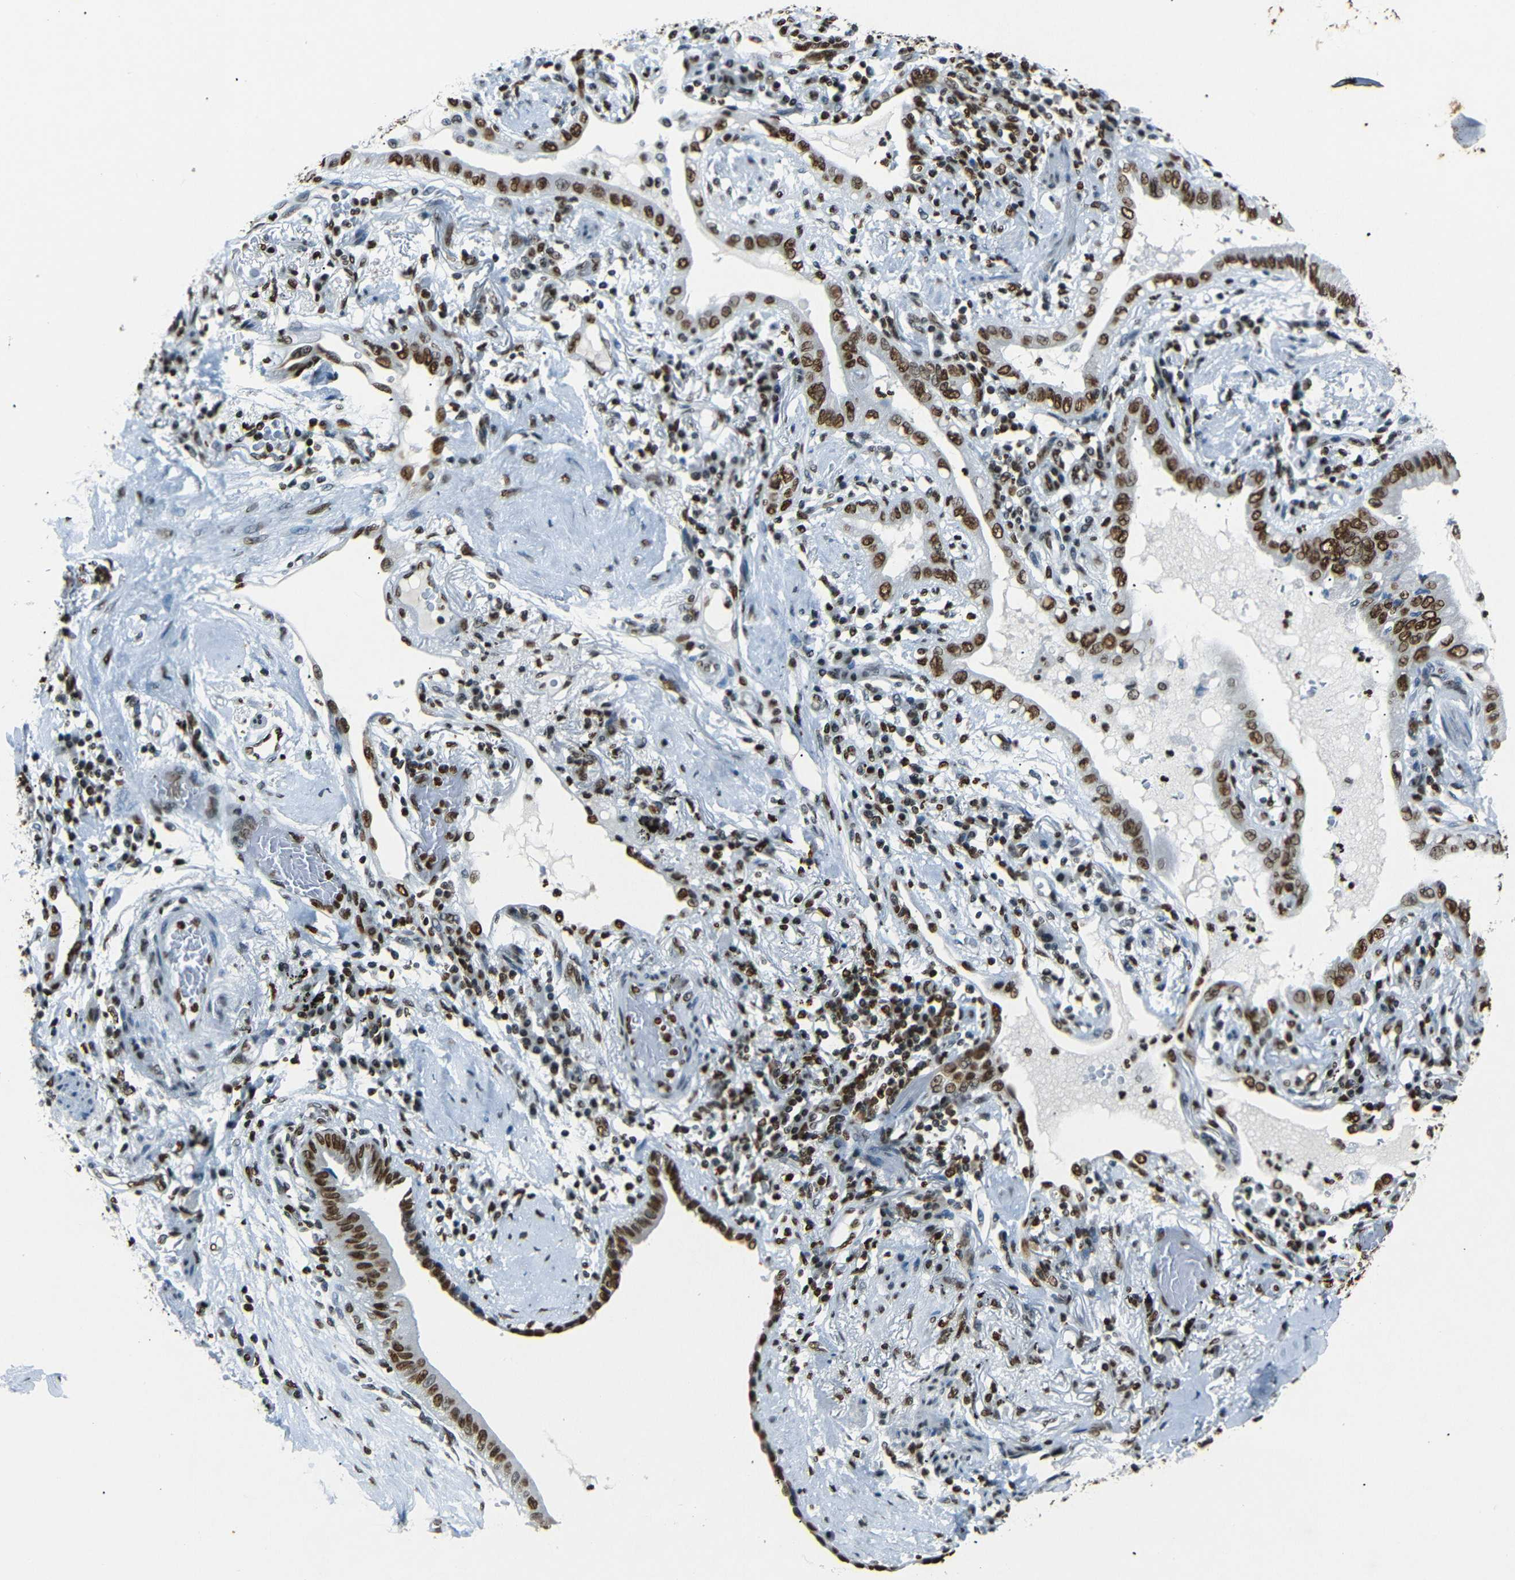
{"staining": {"intensity": "strong", "quantity": ">75%", "location": "nuclear"}, "tissue": "lung cancer", "cell_type": "Tumor cells", "image_type": "cancer", "snomed": [{"axis": "morphology", "description": "Adenocarcinoma, NOS"}, {"axis": "topography", "description": "Lung"}], "caption": "IHC (DAB (3,3'-diaminobenzidine)) staining of human lung adenocarcinoma shows strong nuclear protein expression in about >75% of tumor cells.", "gene": "HMGN1", "patient": {"sex": "female", "age": 70}}